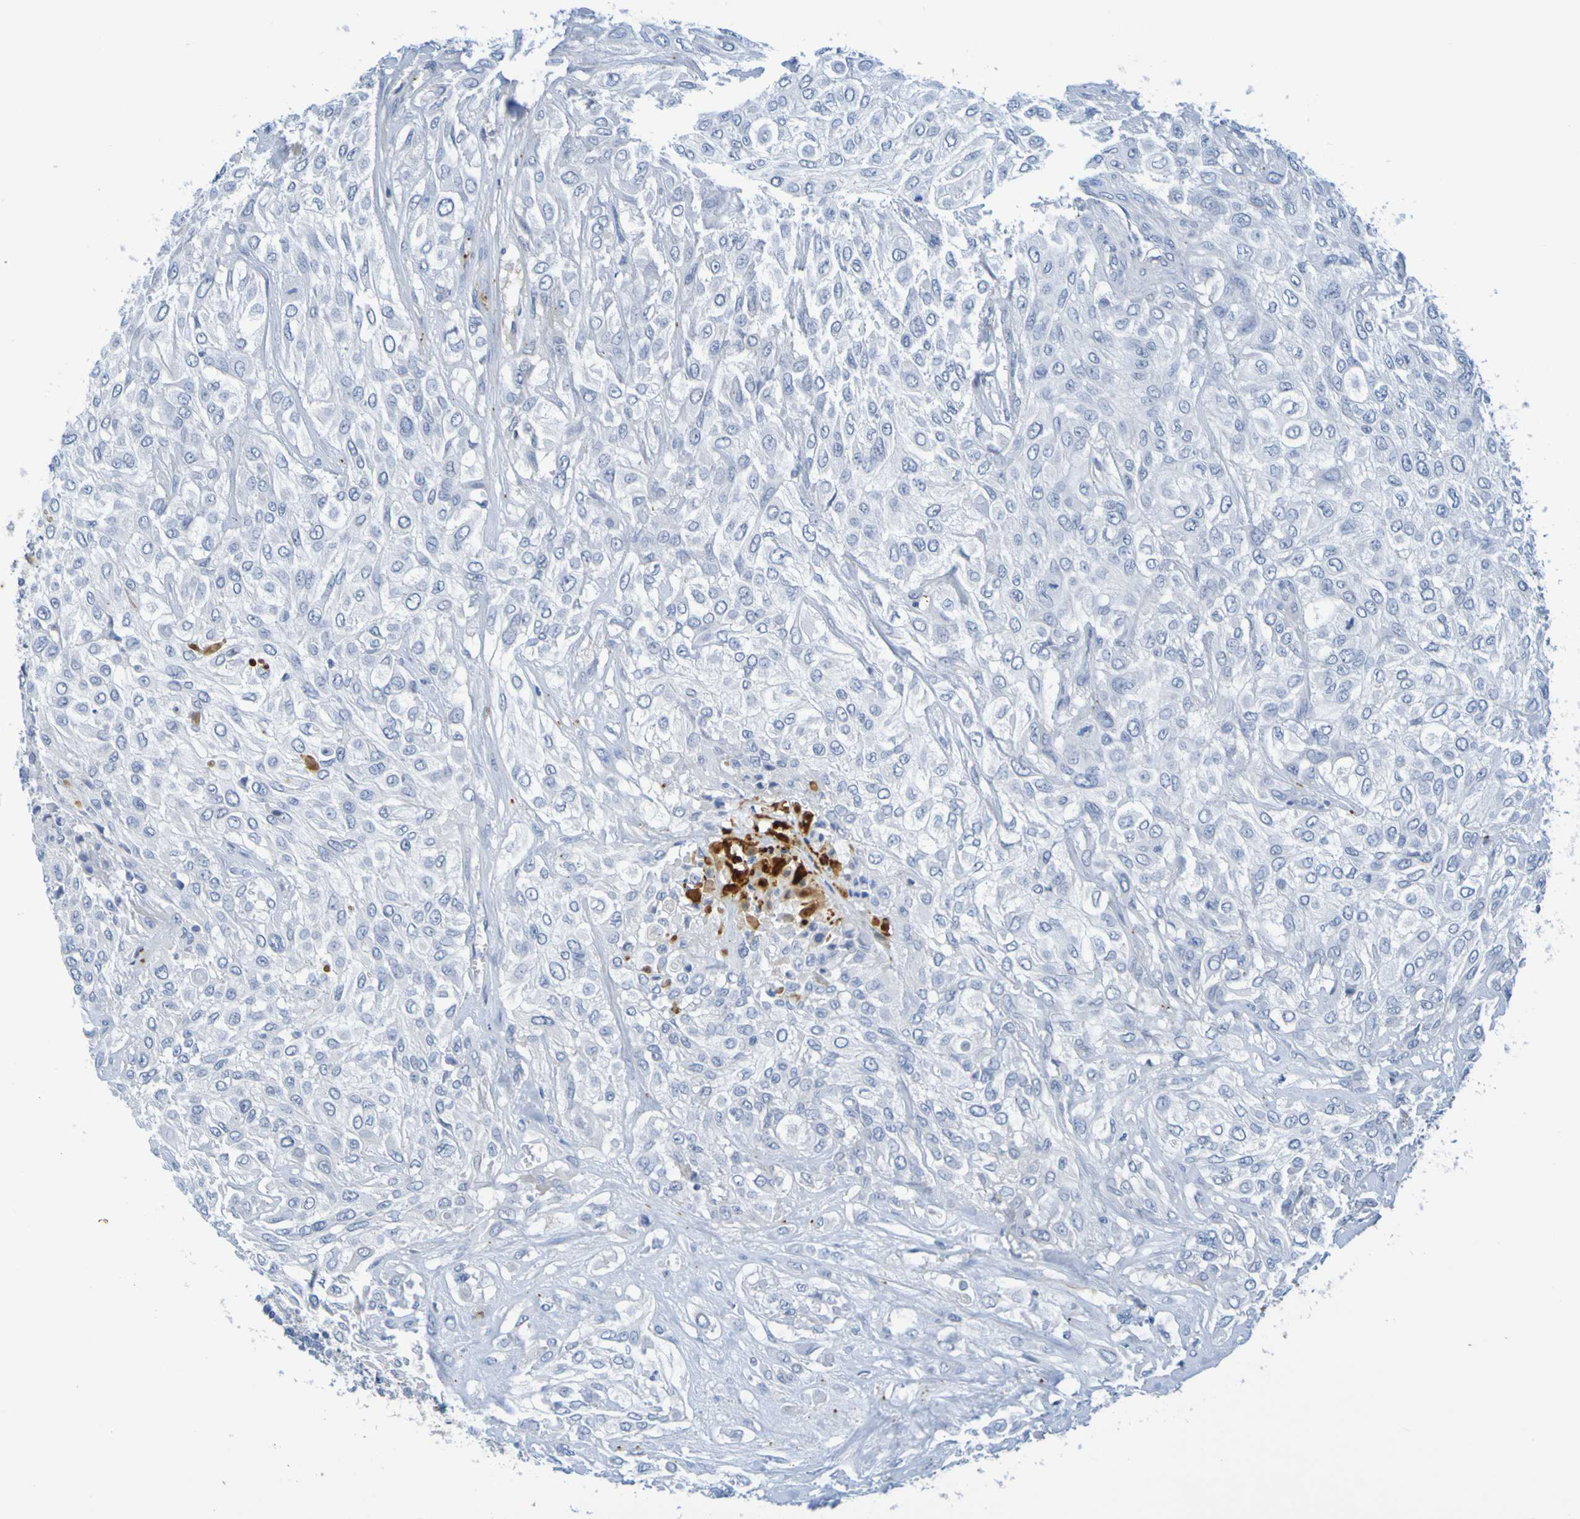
{"staining": {"intensity": "negative", "quantity": "none", "location": "none"}, "tissue": "urothelial cancer", "cell_type": "Tumor cells", "image_type": "cancer", "snomed": [{"axis": "morphology", "description": "Urothelial carcinoma, High grade"}, {"axis": "topography", "description": "Urinary bladder"}], "caption": "Protein analysis of urothelial cancer displays no significant expression in tumor cells. (Brightfield microscopy of DAB immunohistochemistry (IHC) at high magnification).", "gene": "IL10", "patient": {"sex": "male", "age": 57}}